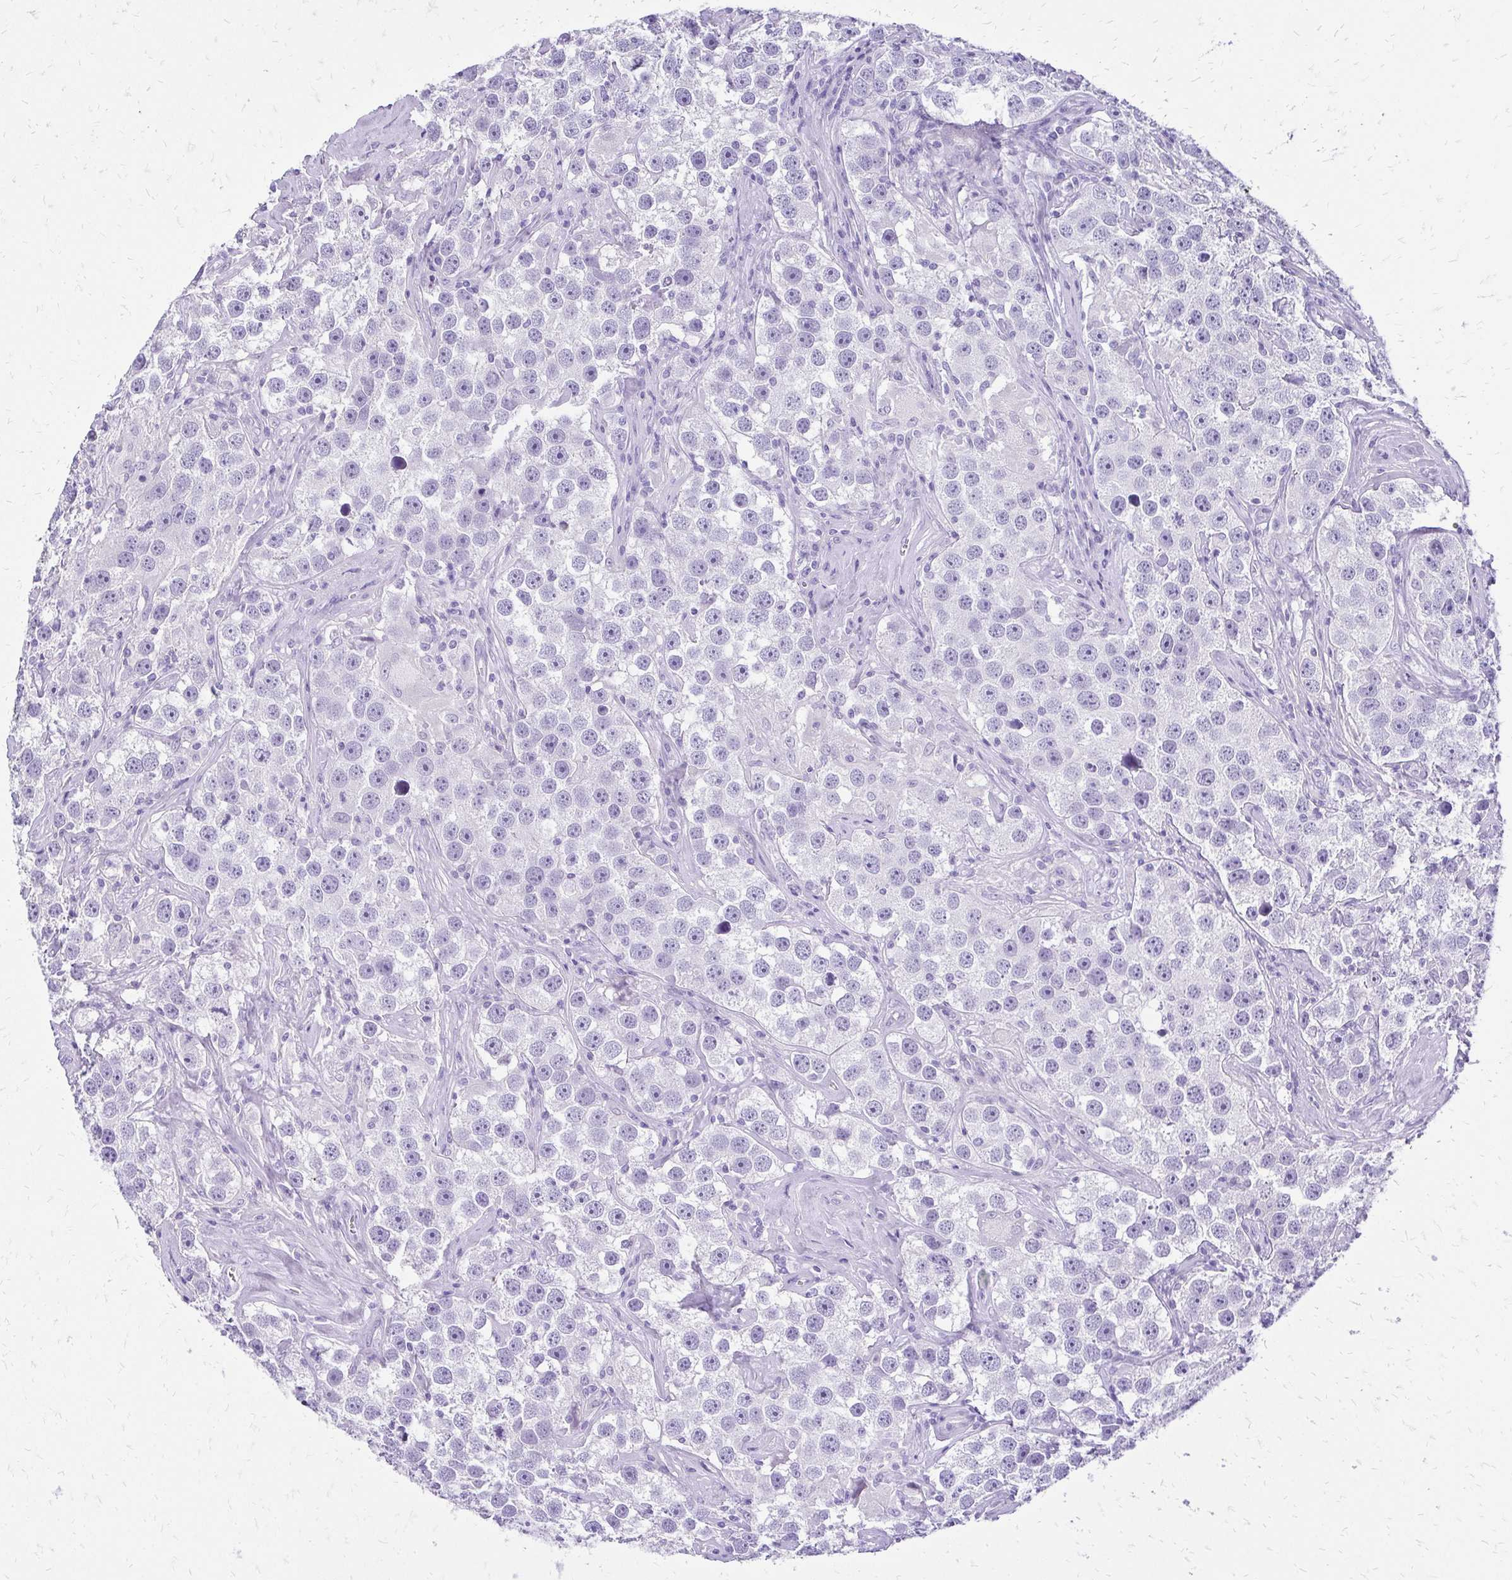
{"staining": {"intensity": "negative", "quantity": "none", "location": "none"}, "tissue": "testis cancer", "cell_type": "Tumor cells", "image_type": "cancer", "snomed": [{"axis": "morphology", "description": "Seminoma, NOS"}, {"axis": "topography", "description": "Testis"}], "caption": "This is a histopathology image of immunohistochemistry staining of testis cancer (seminoma), which shows no positivity in tumor cells. (DAB (3,3'-diaminobenzidine) immunohistochemistry with hematoxylin counter stain).", "gene": "SLC32A1", "patient": {"sex": "male", "age": 49}}